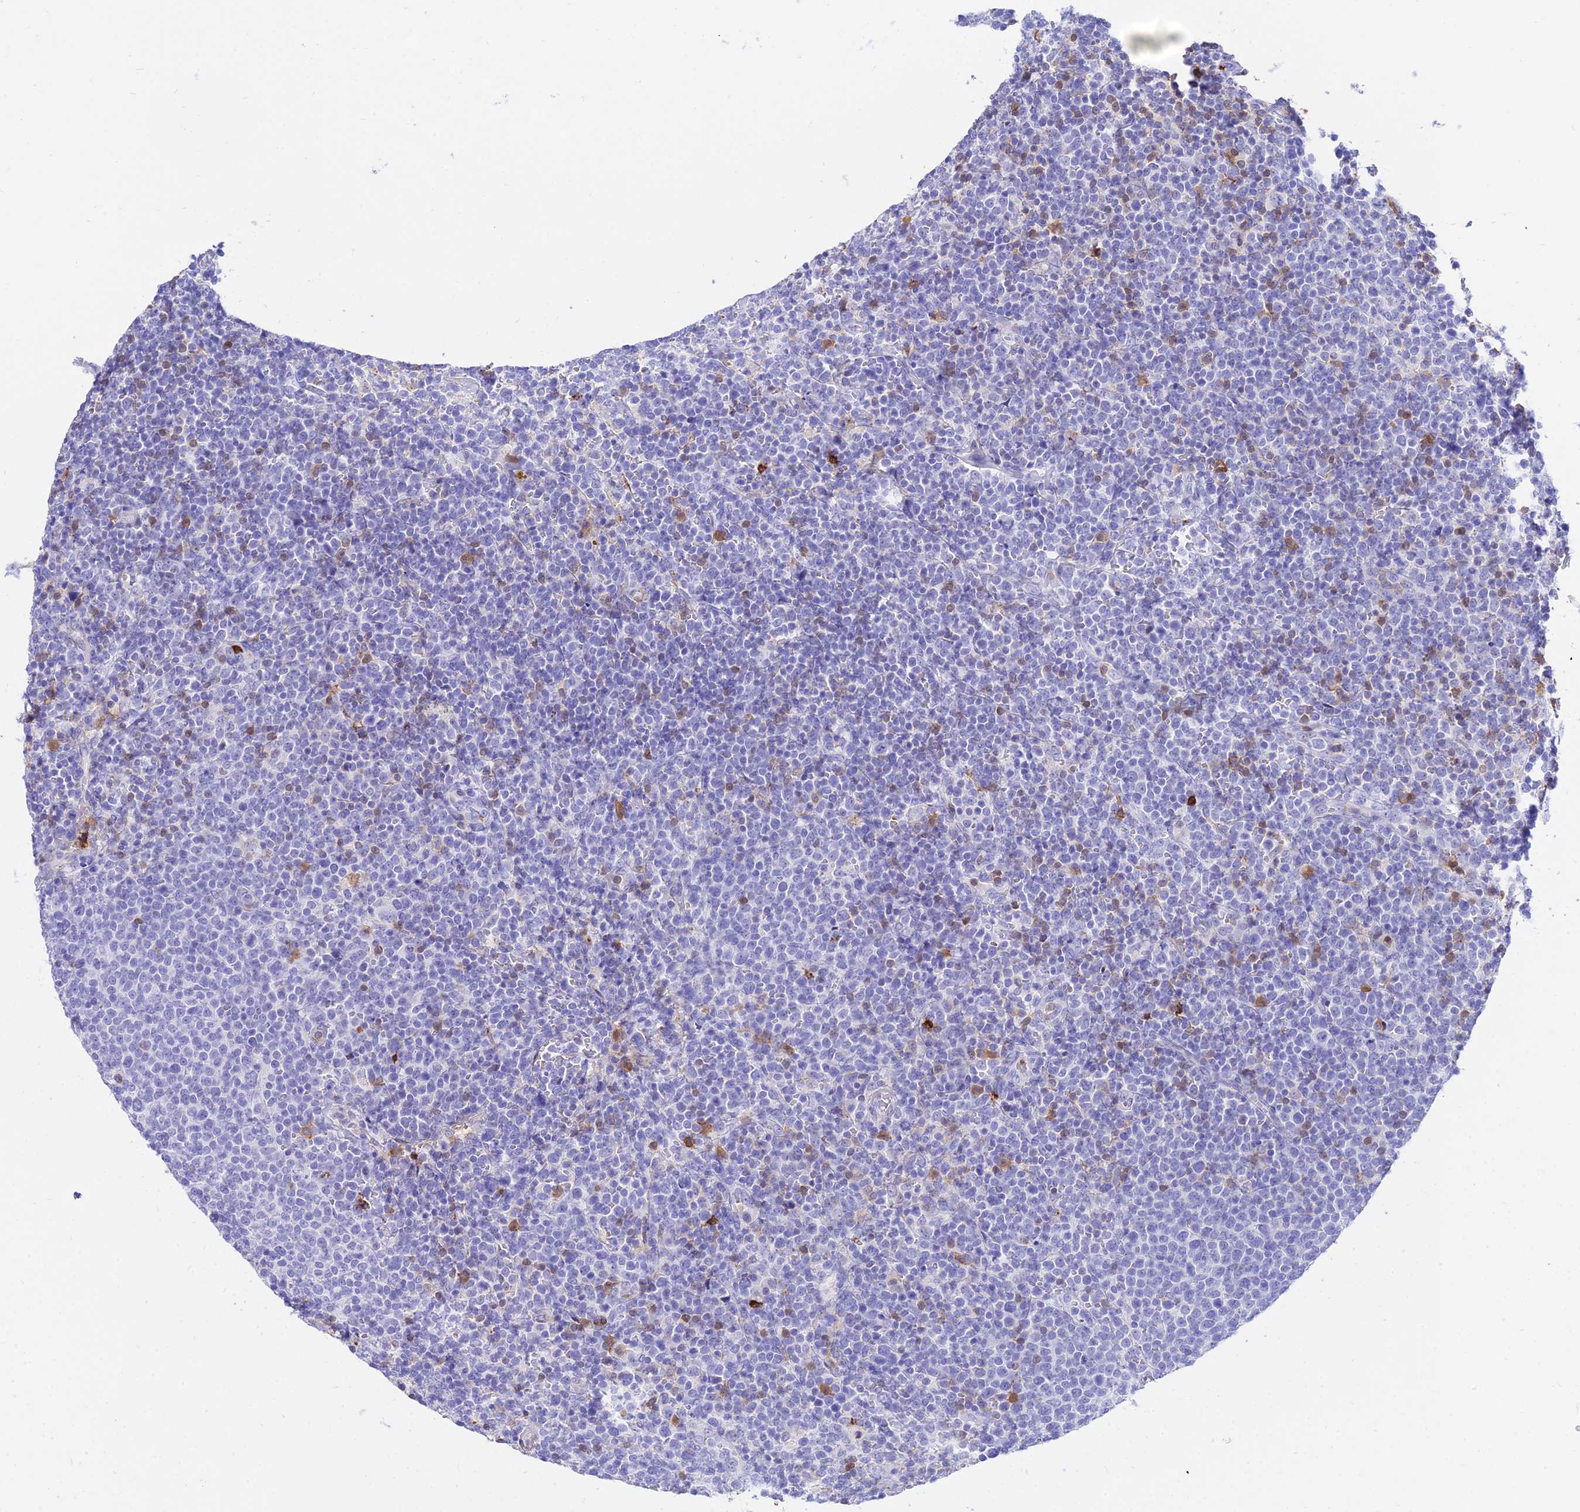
{"staining": {"intensity": "negative", "quantity": "none", "location": "none"}, "tissue": "lymphoma", "cell_type": "Tumor cells", "image_type": "cancer", "snomed": [{"axis": "morphology", "description": "Malignant lymphoma, non-Hodgkin's type, High grade"}, {"axis": "topography", "description": "Lymph node"}], "caption": "A high-resolution histopathology image shows IHC staining of high-grade malignant lymphoma, non-Hodgkin's type, which reveals no significant staining in tumor cells.", "gene": "SREK1IP1", "patient": {"sex": "male", "age": 61}}